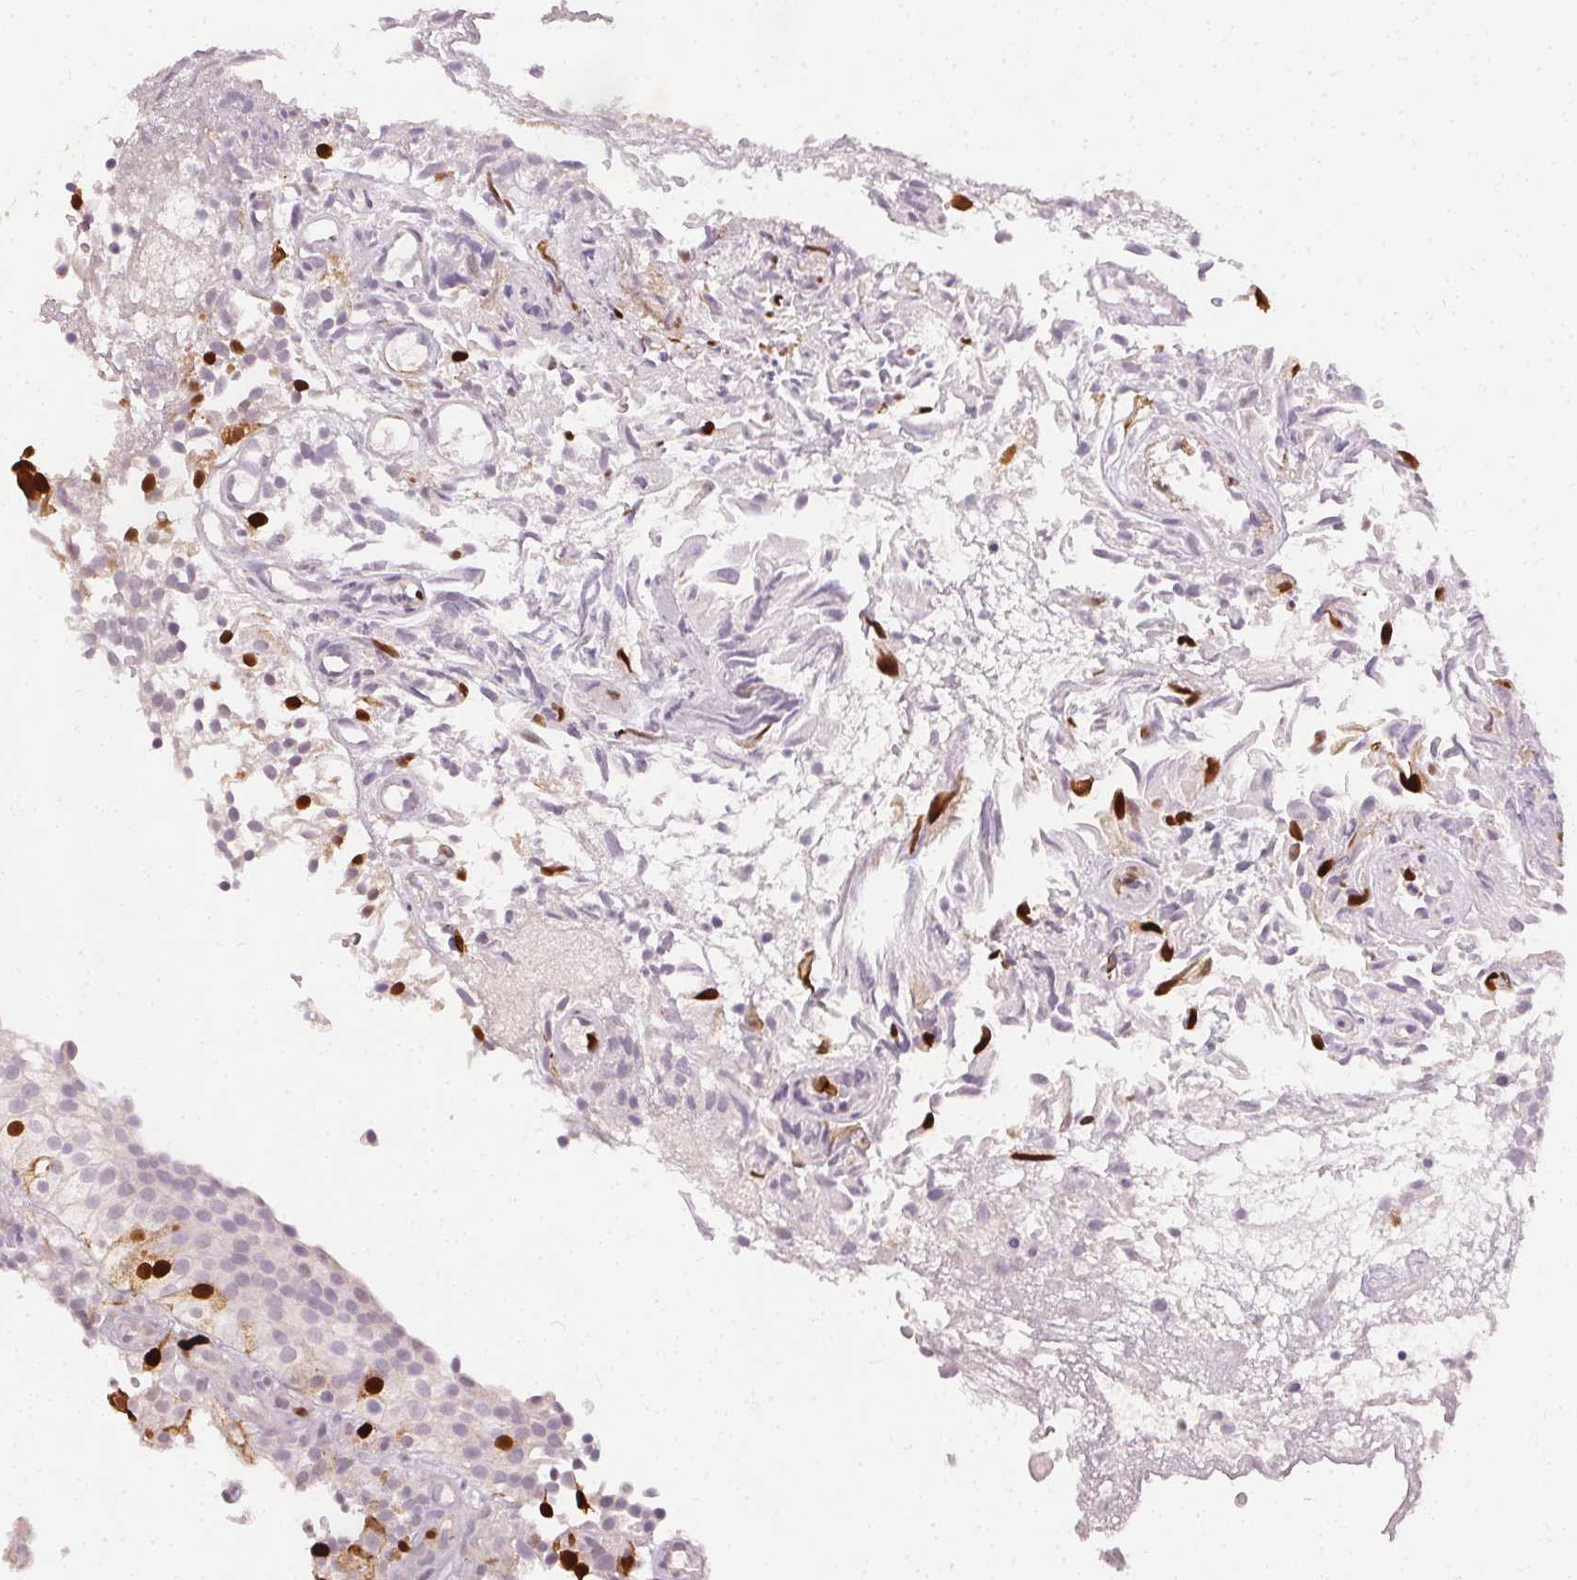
{"staining": {"intensity": "strong", "quantity": "<25%", "location": "nuclear"}, "tissue": "urothelial cancer", "cell_type": "Tumor cells", "image_type": "cancer", "snomed": [{"axis": "morphology", "description": "Urothelial carcinoma, High grade"}, {"axis": "topography", "description": "Urinary bladder"}], "caption": "Immunohistochemistry (IHC) micrograph of neoplastic tissue: human high-grade urothelial carcinoma stained using immunohistochemistry (IHC) exhibits medium levels of strong protein expression localized specifically in the nuclear of tumor cells, appearing as a nuclear brown color.", "gene": "ANLN", "patient": {"sex": "male", "age": 56}}